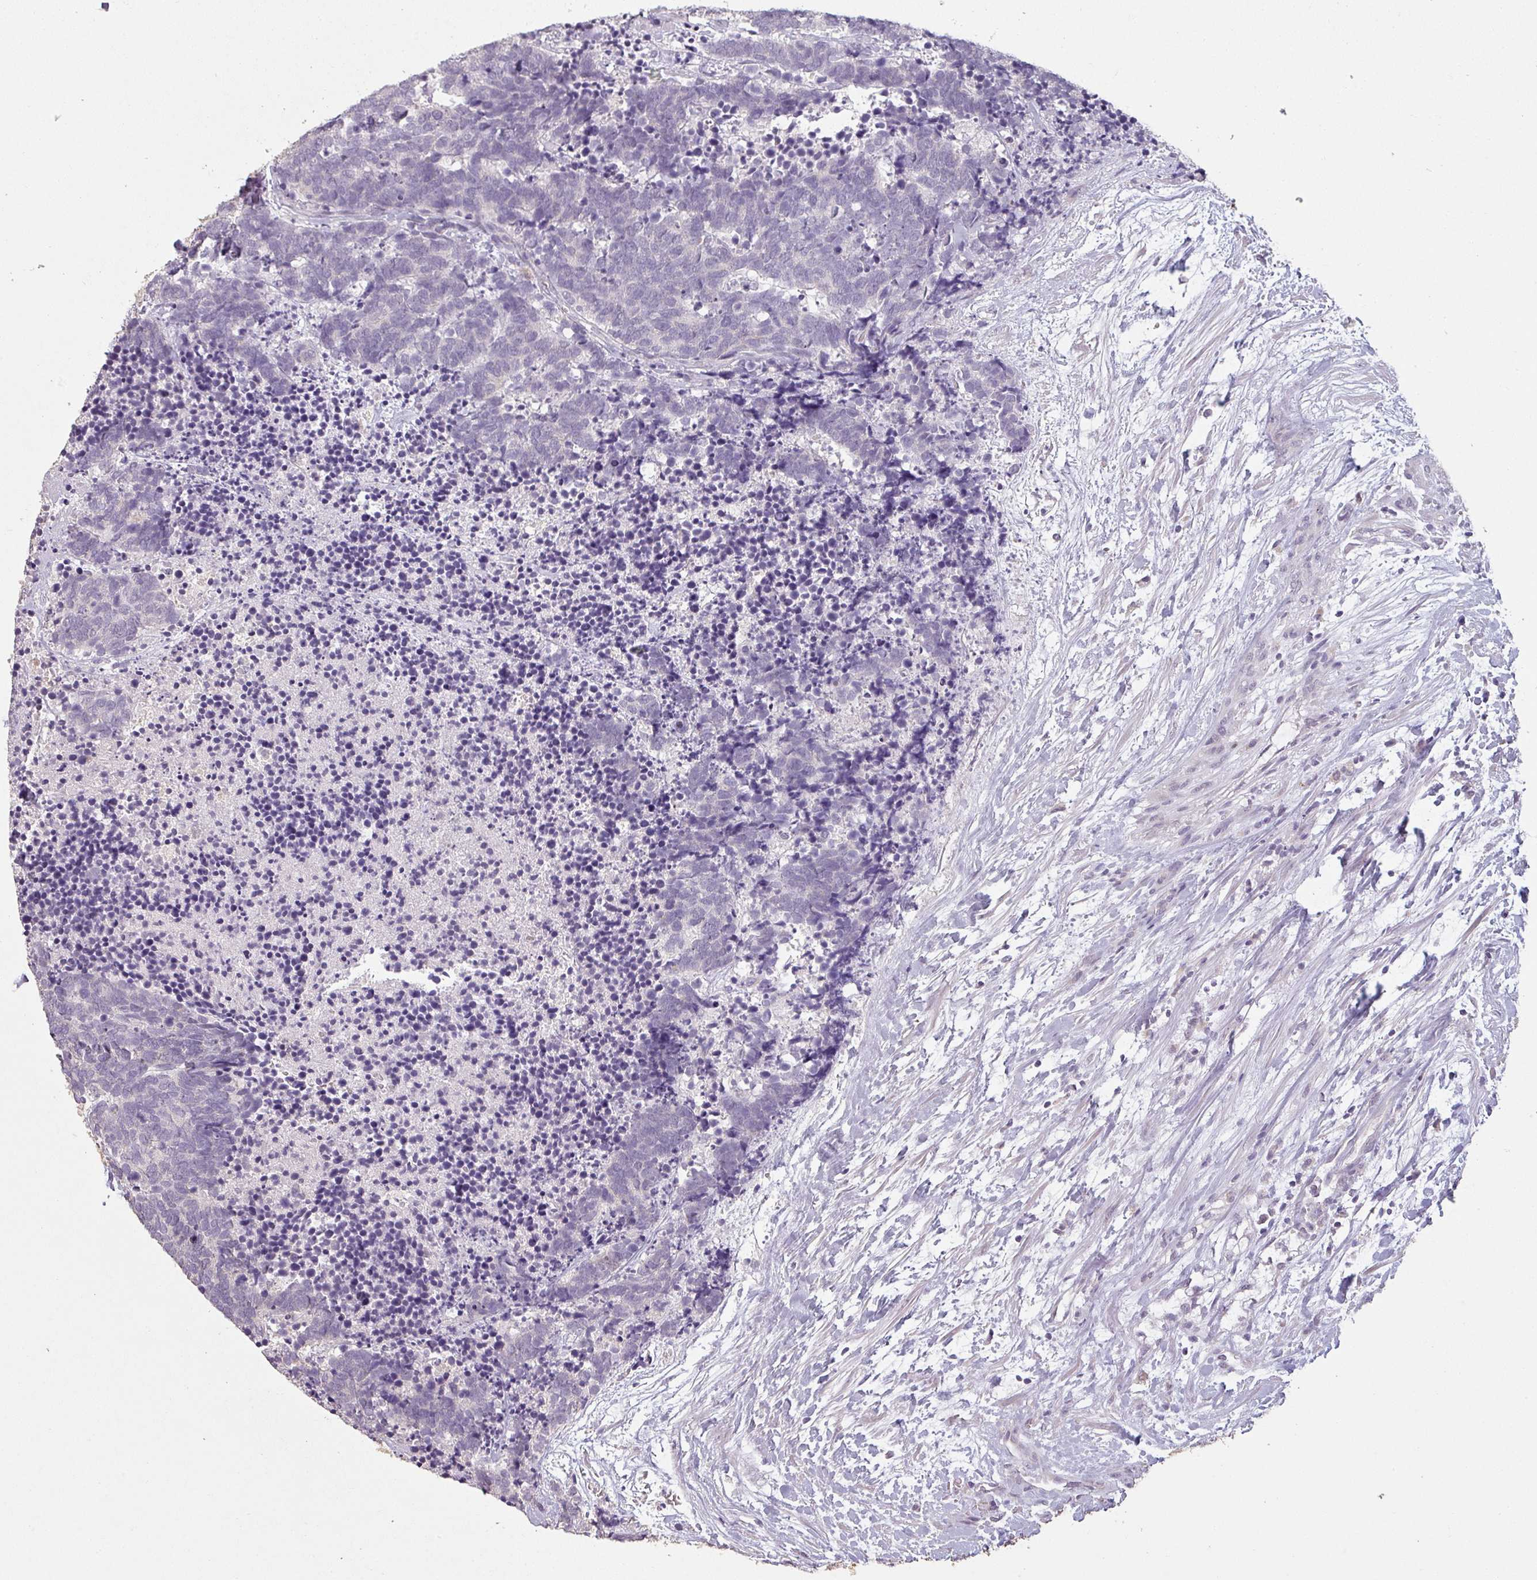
{"staining": {"intensity": "negative", "quantity": "none", "location": "none"}, "tissue": "carcinoid", "cell_type": "Tumor cells", "image_type": "cancer", "snomed": [{"axis": "morphology", "description": "Carcinoma, NOS"}, {"axis": "morphology", "description": "Carcinoid, malignant, NOS"}, {"axis": "topography", "description": "Prostate"}], "caption": "DAB immunohistochemical staining of human carcinoid exhibits no significant staining in tumor cells. (DAB immunohistochemistry (IHC) with hematoxylin counter stain).", "gene": "LYPLA1", "patient": {"sex": "male", "age": 57}}